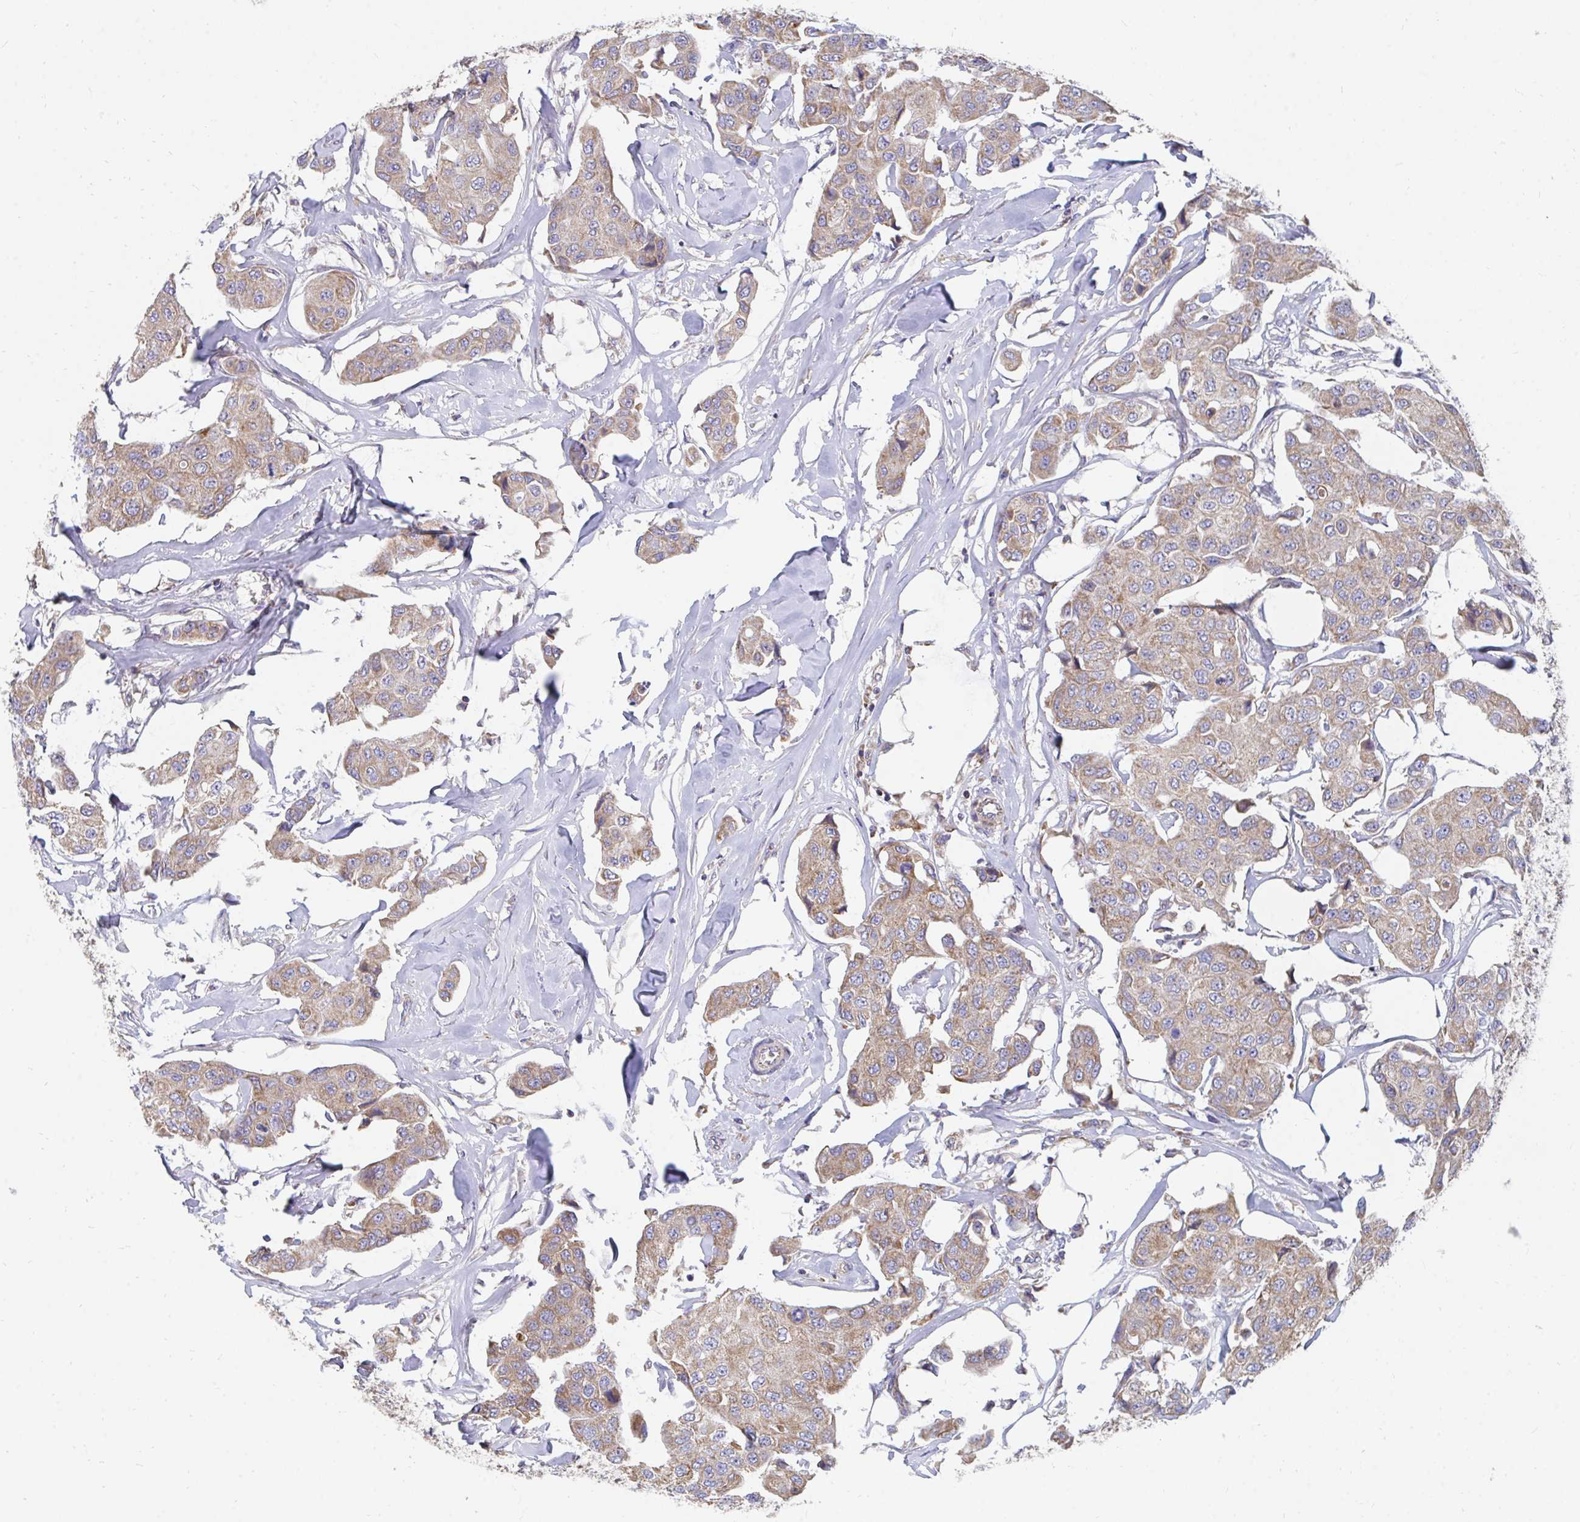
{"staining": {"intensity": "moderate", "quantity": ">75%", "location": "cytoplasmic/membranous"}, "tissue": "breast cancer", "cell_type": "Tumor cells", "image_type": "cancer", "snomed": [{"axis": "morphology", "description": "Duct carcinoma"}, {"axis": "topography", "description": "Breast"}, {"axis": "topography", "description": "Lymph node"}], "caption": "Immunohistochemical staining of breast cancer displays medium levels of moderate cytoplasmic/membranous expression in about >75% of tumor cells. Nuclei are stained in blue.", "gene": "PC", "patient": {"sex": "female", "age": 80}}